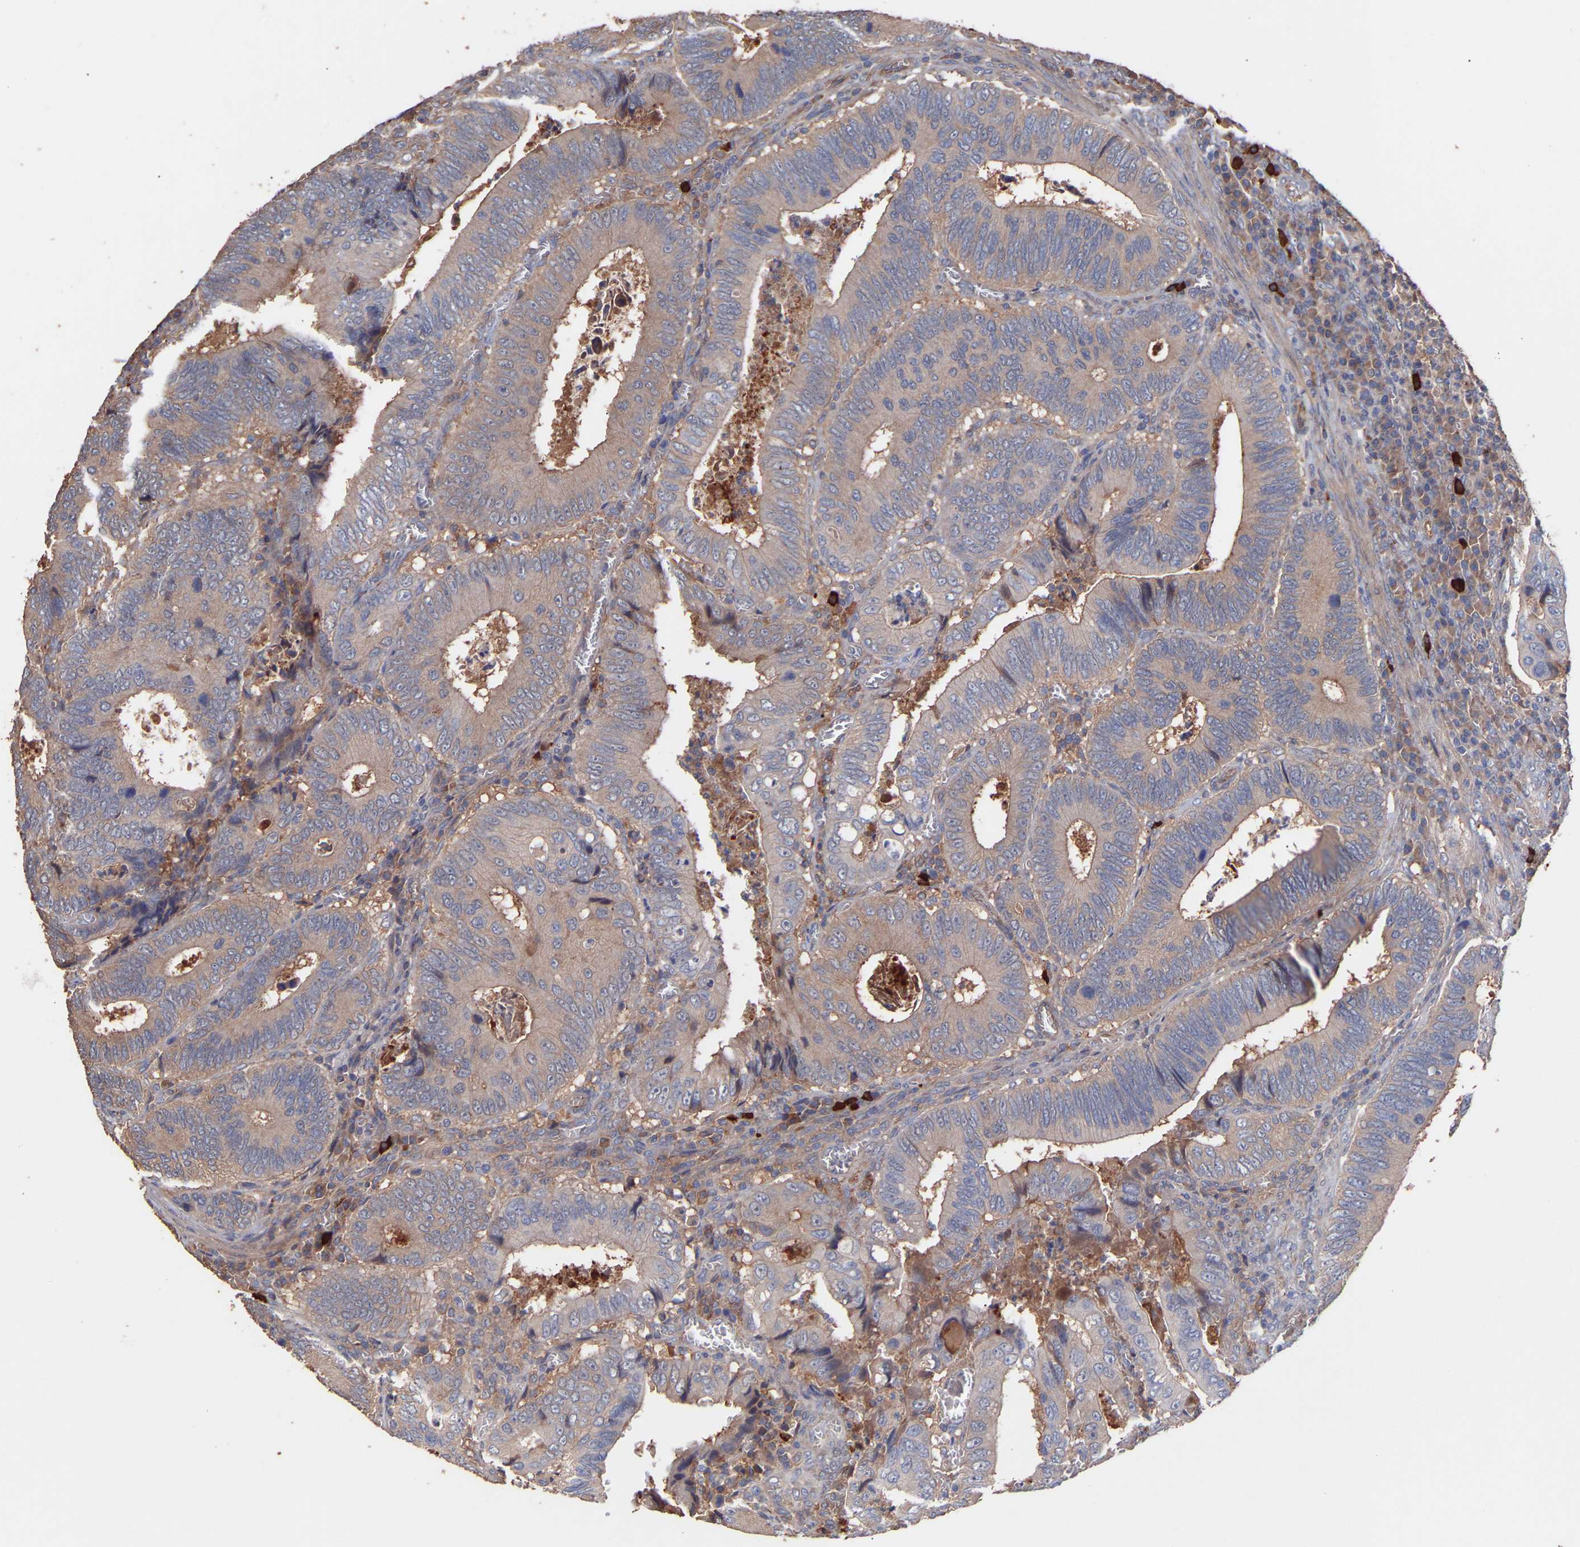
{"staining": {"intensity": "weak", "quantity": ">75%", "location": "cytoplasmic/membranous"}, "tissue": "colorectal cancer", "cell_type": "Tumor cells", "image_type": "cancer", "snomed": [{"axis": "morphology", "description": "Inflammation, NOS"}, {"axis": "morphology", "description": "Adenocarcinoma, NOS"}, {"axis": "topography", "description": "Colon"}], "caption": "High-magnification brightfield microscopy of colorectal cancer stained with DAB (3,3'-diaminobenzidine) (brown) and counterstained with hematoxylin (blue). tumor cells exhibit weak cytoplasmic/membranous expression is appreciated in about>75% of cells.", "gene": "TMEM268", "patient": {"sex": "male", "age": 72}}